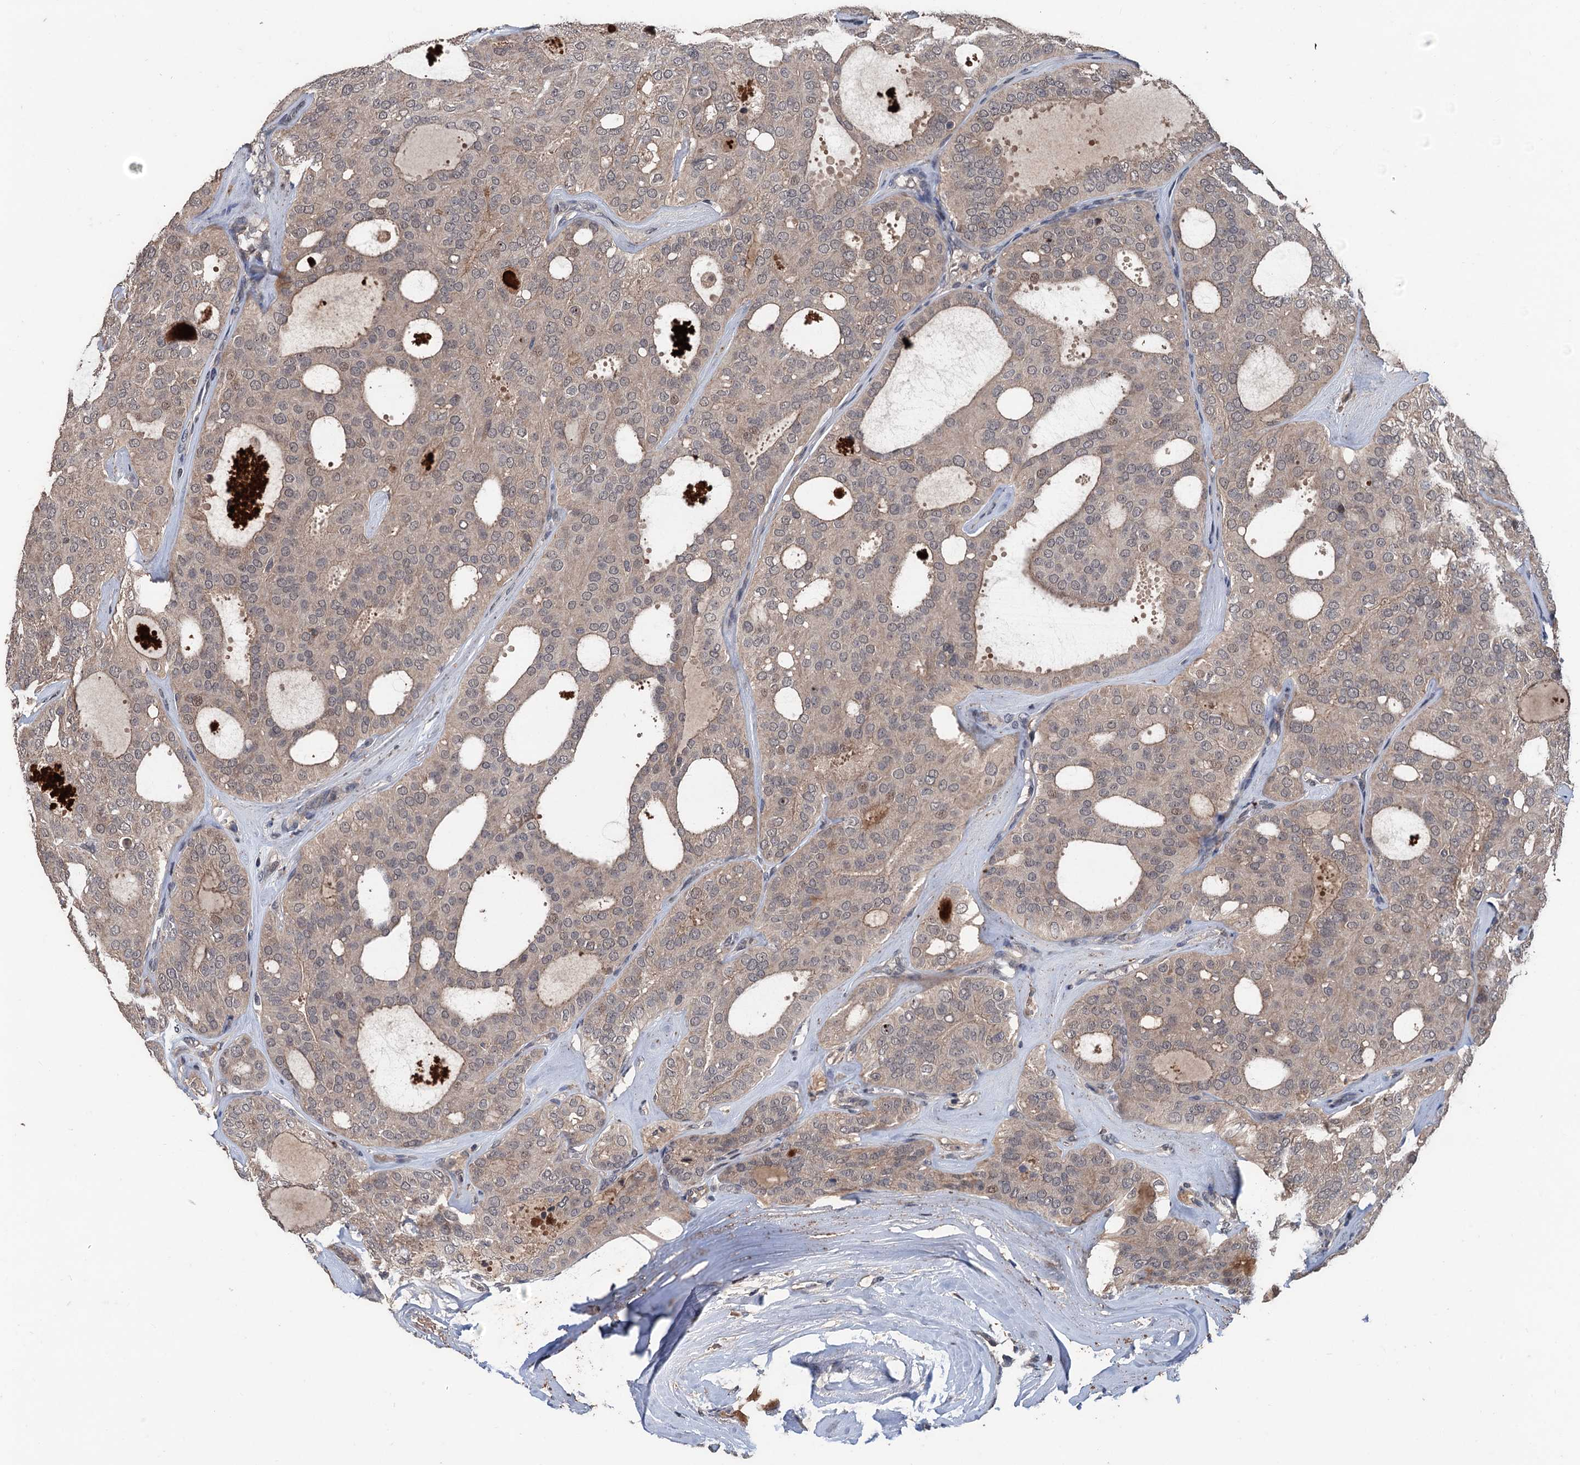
{"staining": {"intensity": "weak", "quantity": "25%-75%", "location": "cytoplasmic/membranous,nuclear"}, "tissue": "thyroid cancer", "cell_type": "Tumor cells", "image_type": "cancer", "snomed": [{"axis": "morphology", "description": "Follicular adenoma carcinoma, NOS"}, {"axis": "topography", "description": "Thyroid gland"}], "caption": "A micrograph of thyroid follicular adenoma carcinoma stained for a protein reveals weak cytoplasmic/membranous and nuclear brown staining in tumor cells.", "gene": "ZNF438", "patient": {"sex": "male", "age": 75}}